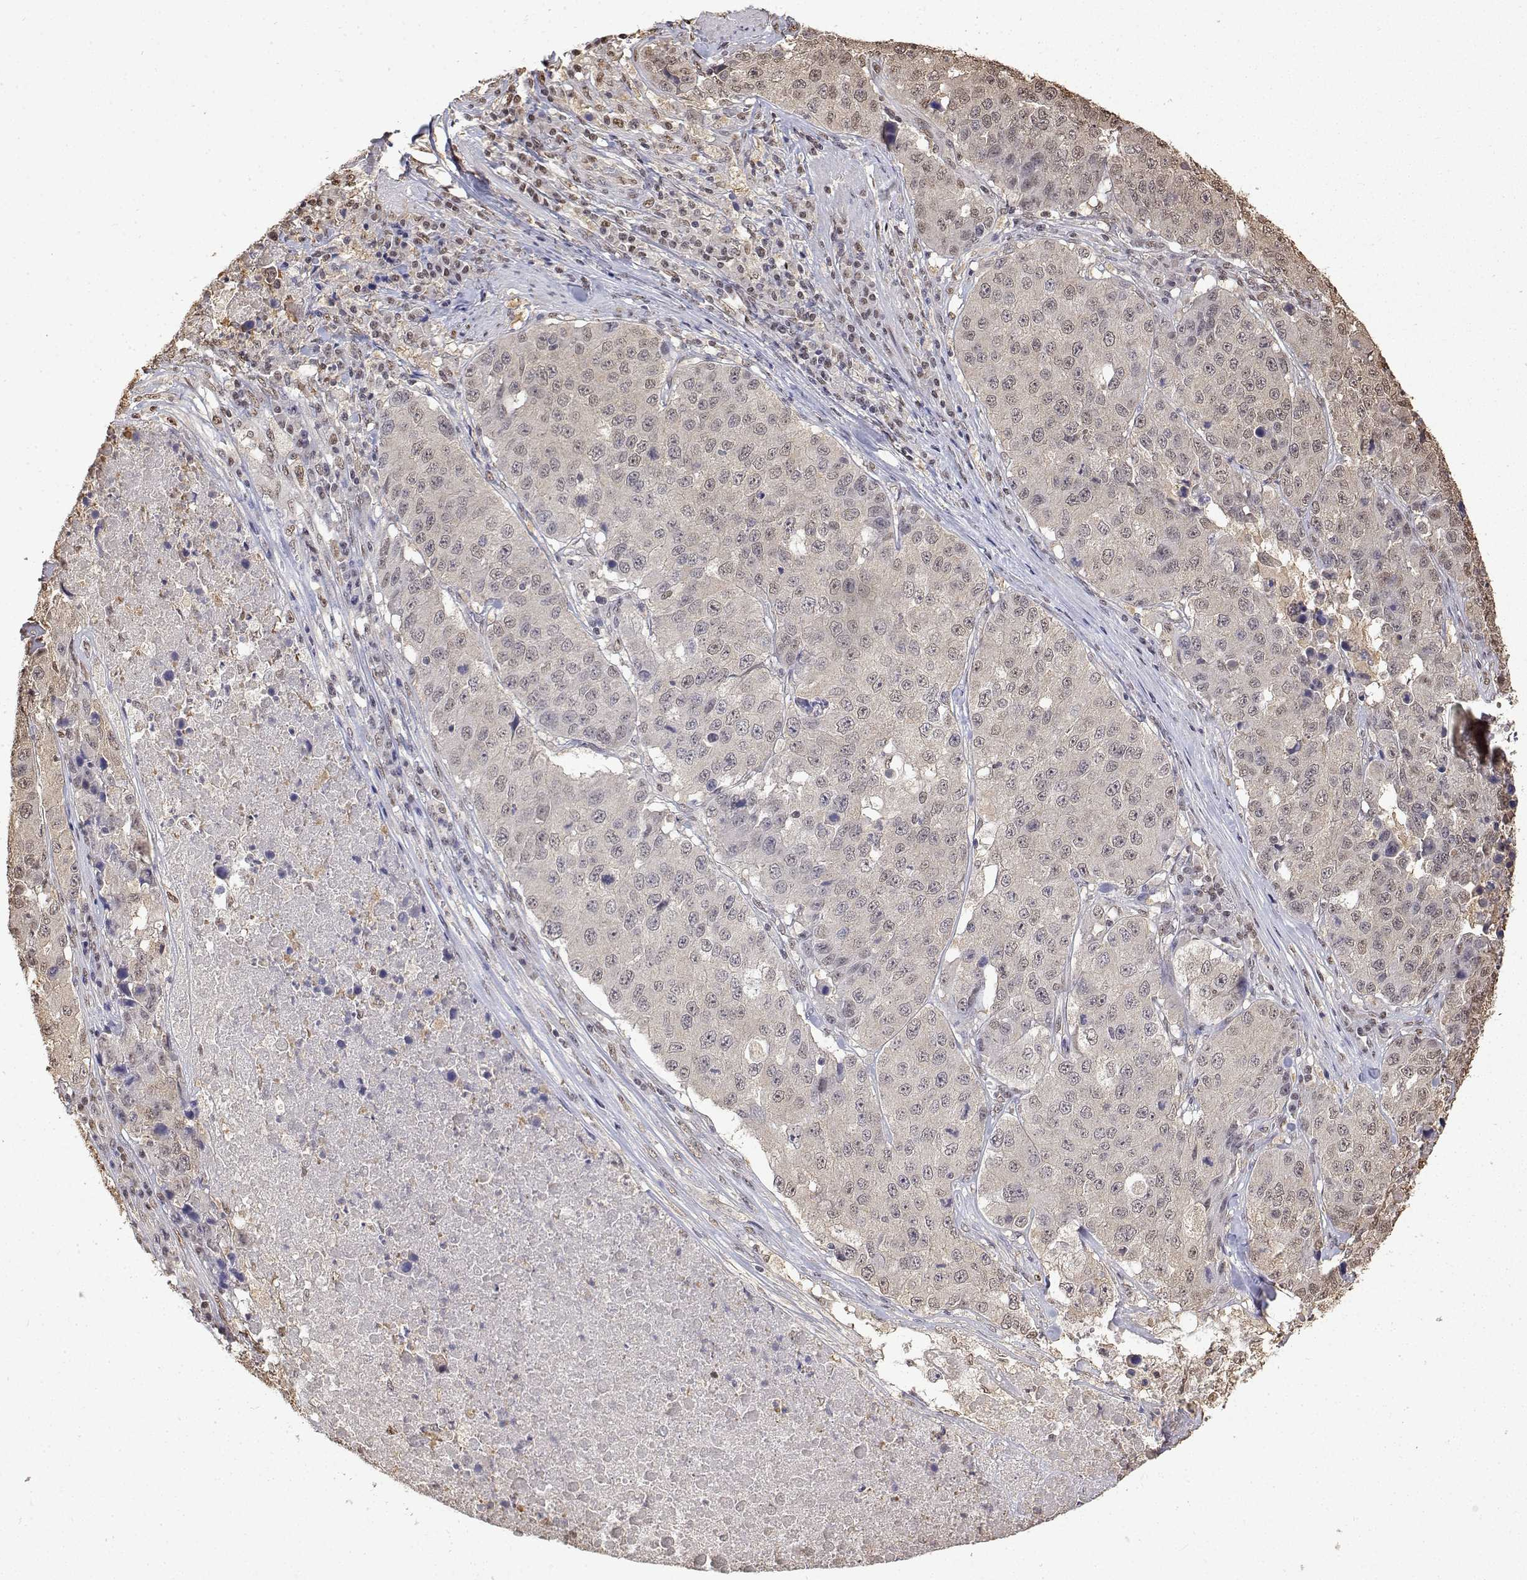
{"staining": {"intensity": "weak", "quantity": ">75%", "location": "nuclear"}, "tissue": "stomach cancer", "cell_type": "Tumor cells", "image_type": "cancer", "snomed": [{"axis": "morphology", "description": "Adenocarcinoma, NOS"}, {"axis": "topography", "description": "Stomach"}], "caption": "A micrograph of human stomach cancer (adenocarcinoma) stained for a protein exhibits weak nuclear brown staining in tumor cells.", "gene": "TPI1", "patient": {"sex": "male", "age": 71}}